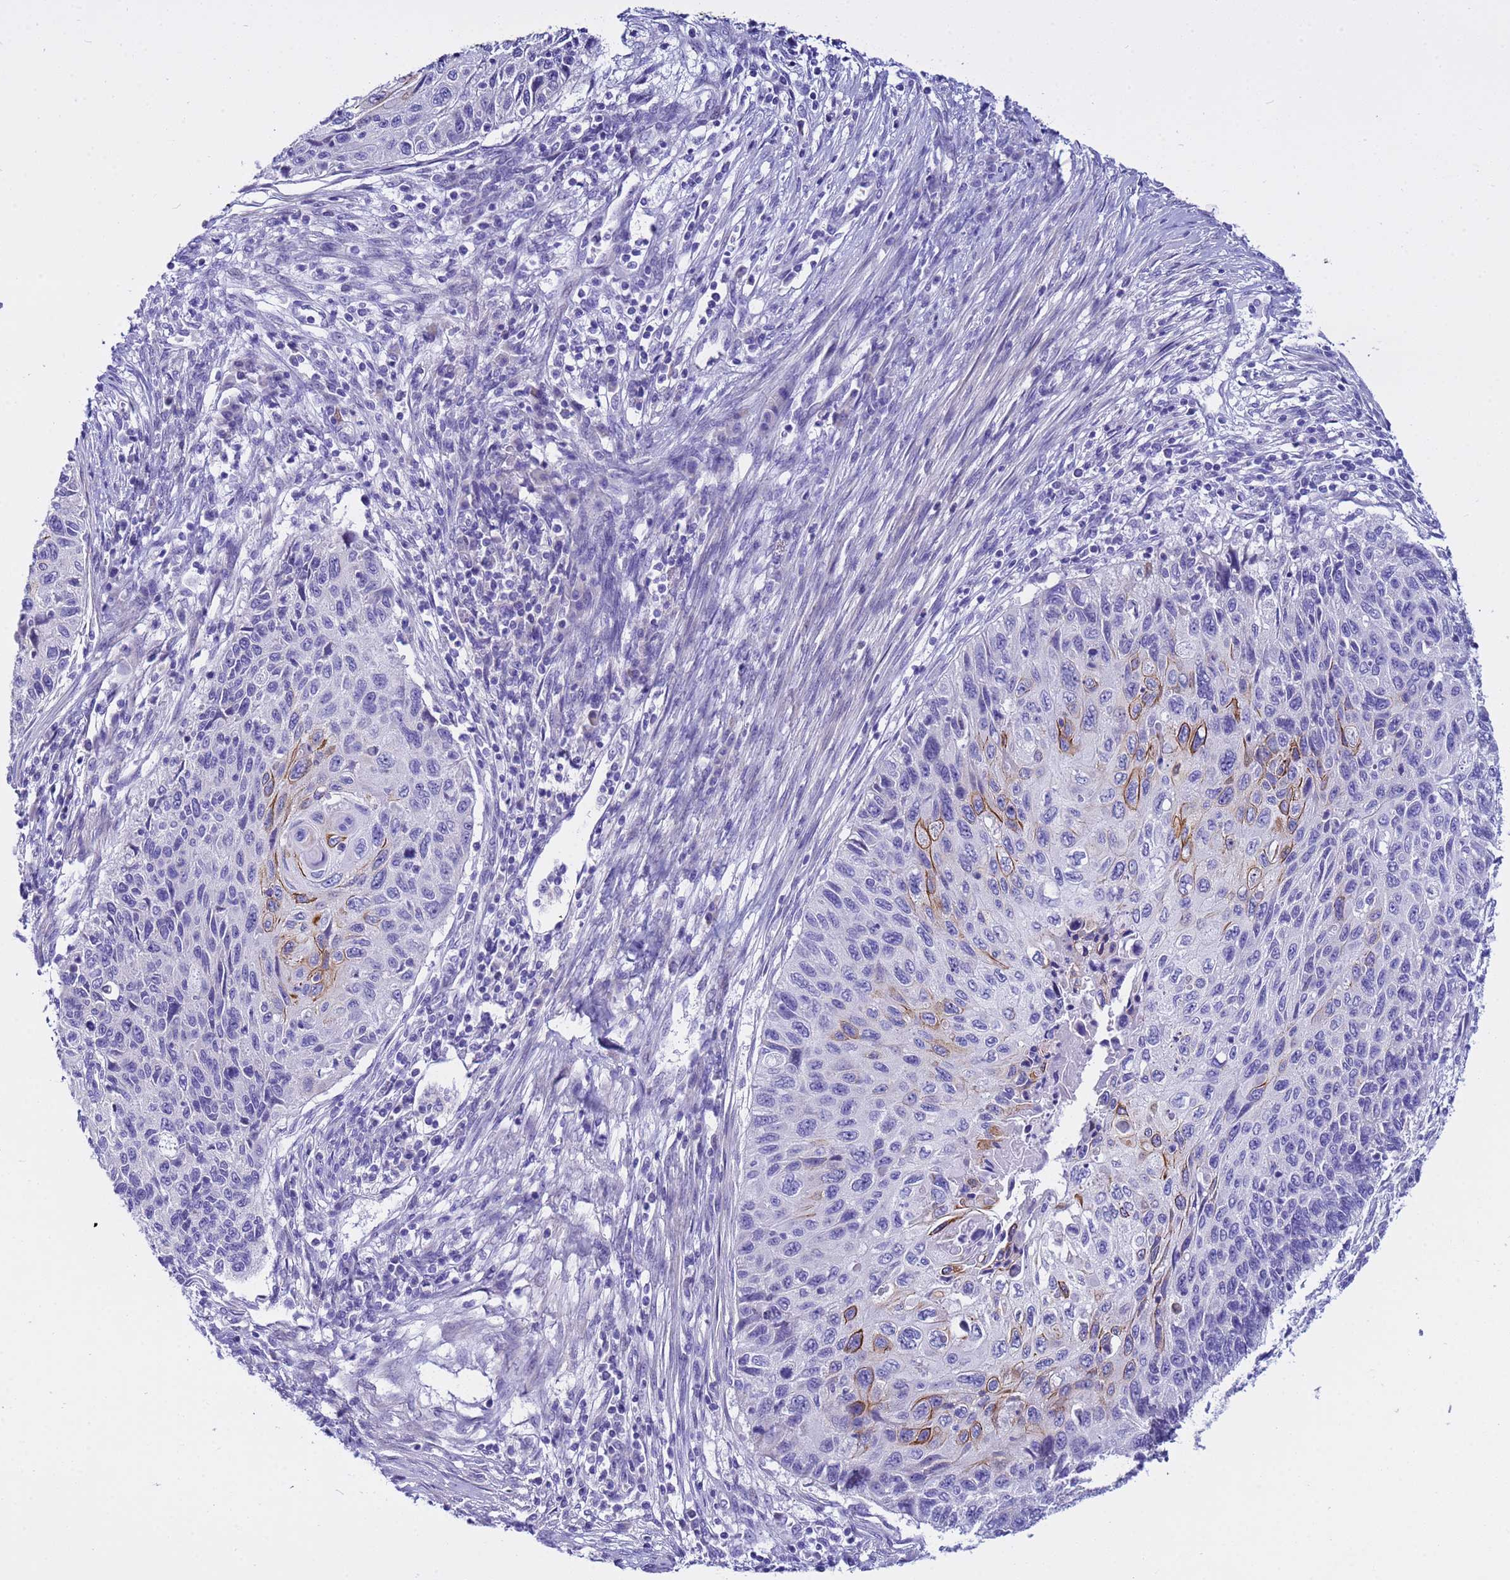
{"staining": {"intensity": "moderate", "quantity": "<25%", "location": "cytoplasmic/membranous"}, "tissue": "cervical cancer", "cell_type": "Tumor cells", "image_type": "cancer", "snomed": [{"axis": "morphology", "description": "Squamous cell carcinoma, NOS"}, {"axis": "topography", "description": "Cervix"}], "caption": "Immunohistochemistry staining of cervical cancer, which exhibits low levels of moderate cytoplasmic/membranous expression in about <25% of tumor cells indicating moderate cytoplasmic/membranous protein expression. The staining was performed using DAB (3,3'-diaminobenzidine) (brown) for protein detection and nuclei were counterstained in hematoxylin (blue).", "gene": "IGSF11", "patient": {"sex": "female", "age": 70}}